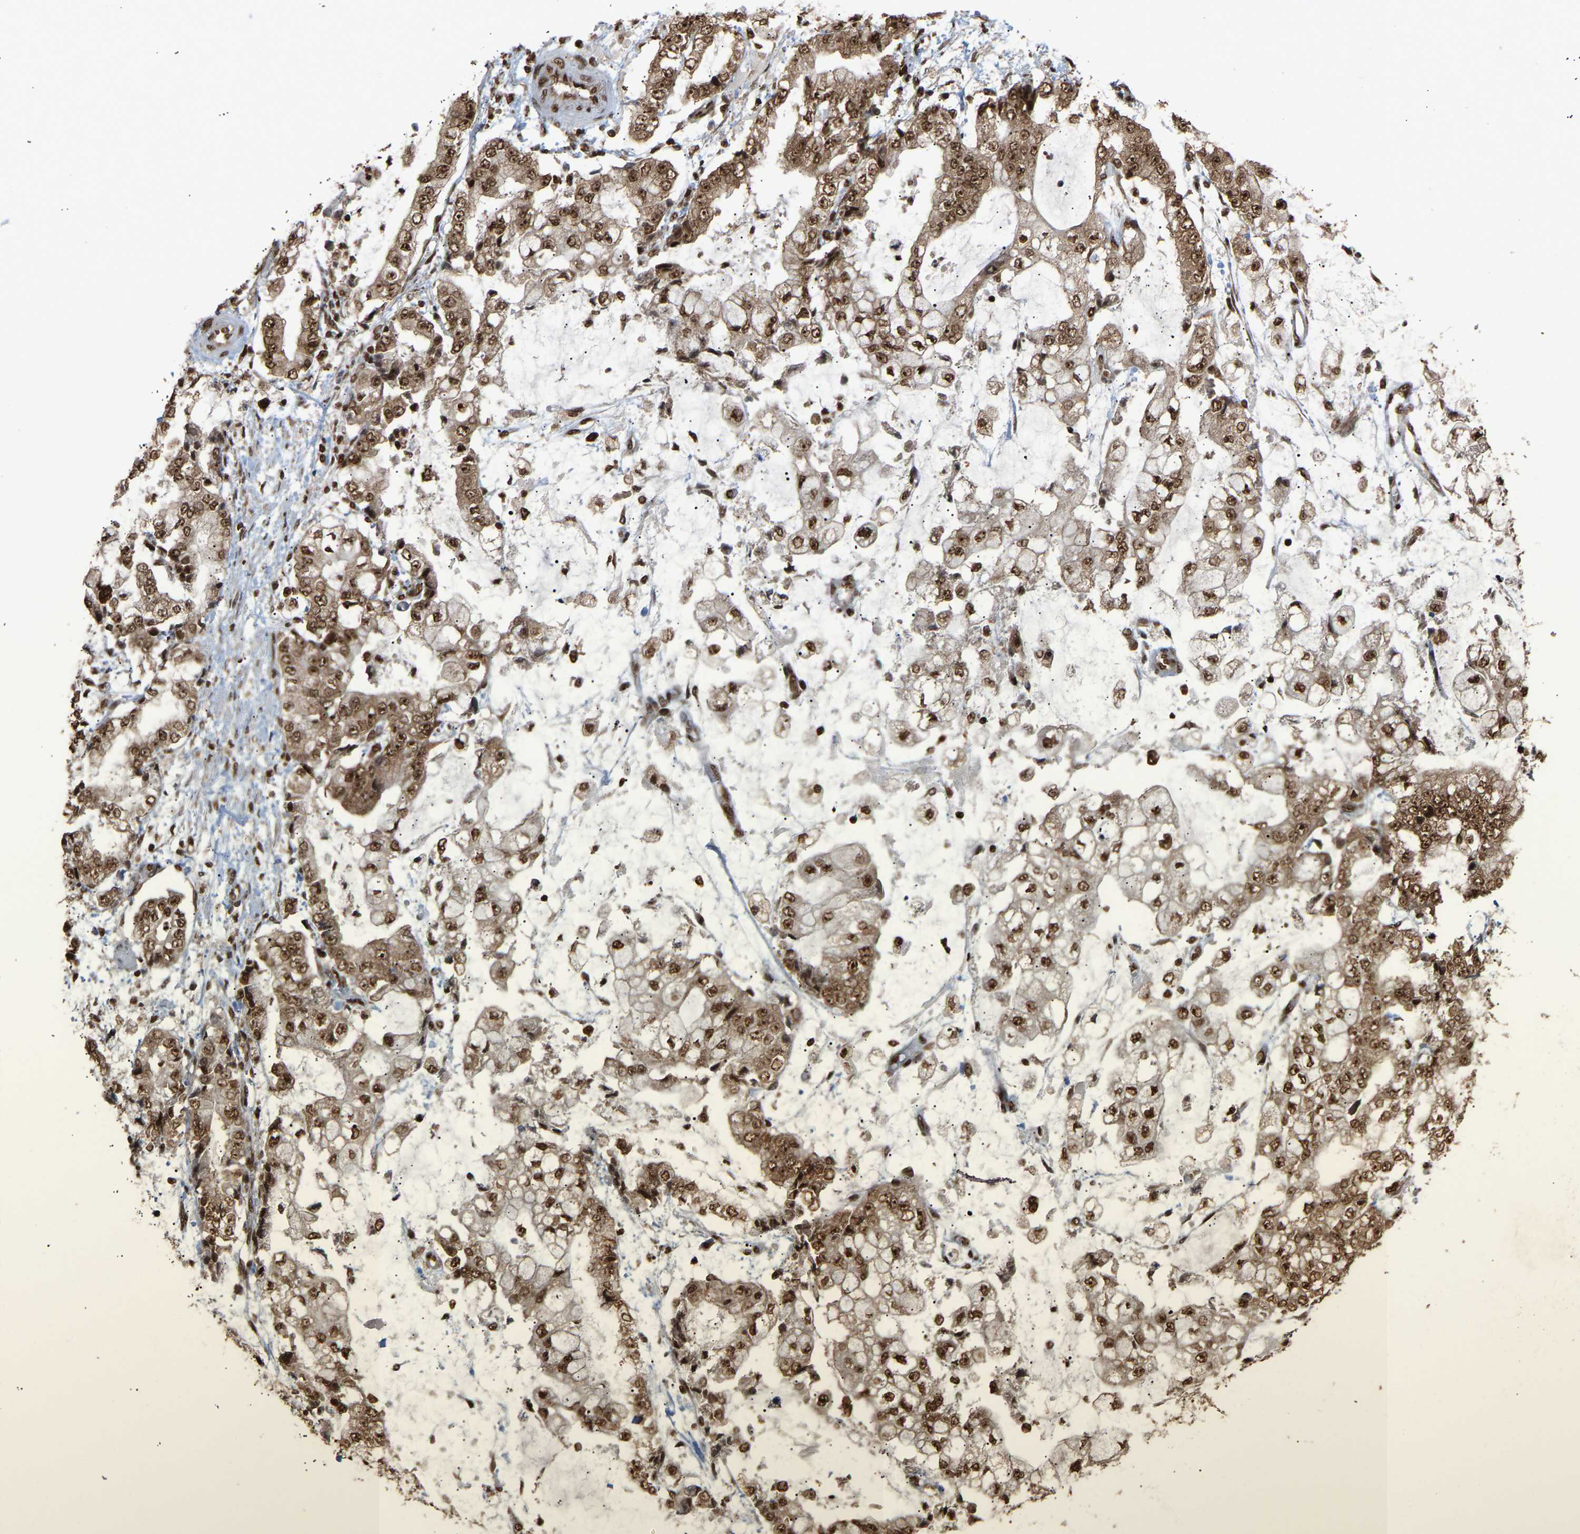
{"staining": {"intensity": "strong", "quantity": ">75%", "location": "cytoplasmic/membranous,nuclear"}, "tissue": "stomach cancer", "cell_type": "Tumor cells", "image_type": "cancer", "snomed": [{"axis": "morphology", "description": "Adenocarcinoma, NOS"}, {"axis": "topography", "description": "Stomach"}], "caption": "Human stomach cancer (adenocarcinoma) stained with a brown dye reveals strong cytoplasmic/membranous and nuclear positive expression in about >75% of tumor cells.", "gene": "ALYREF", "patient": {"sex": "male", "age": 76}}